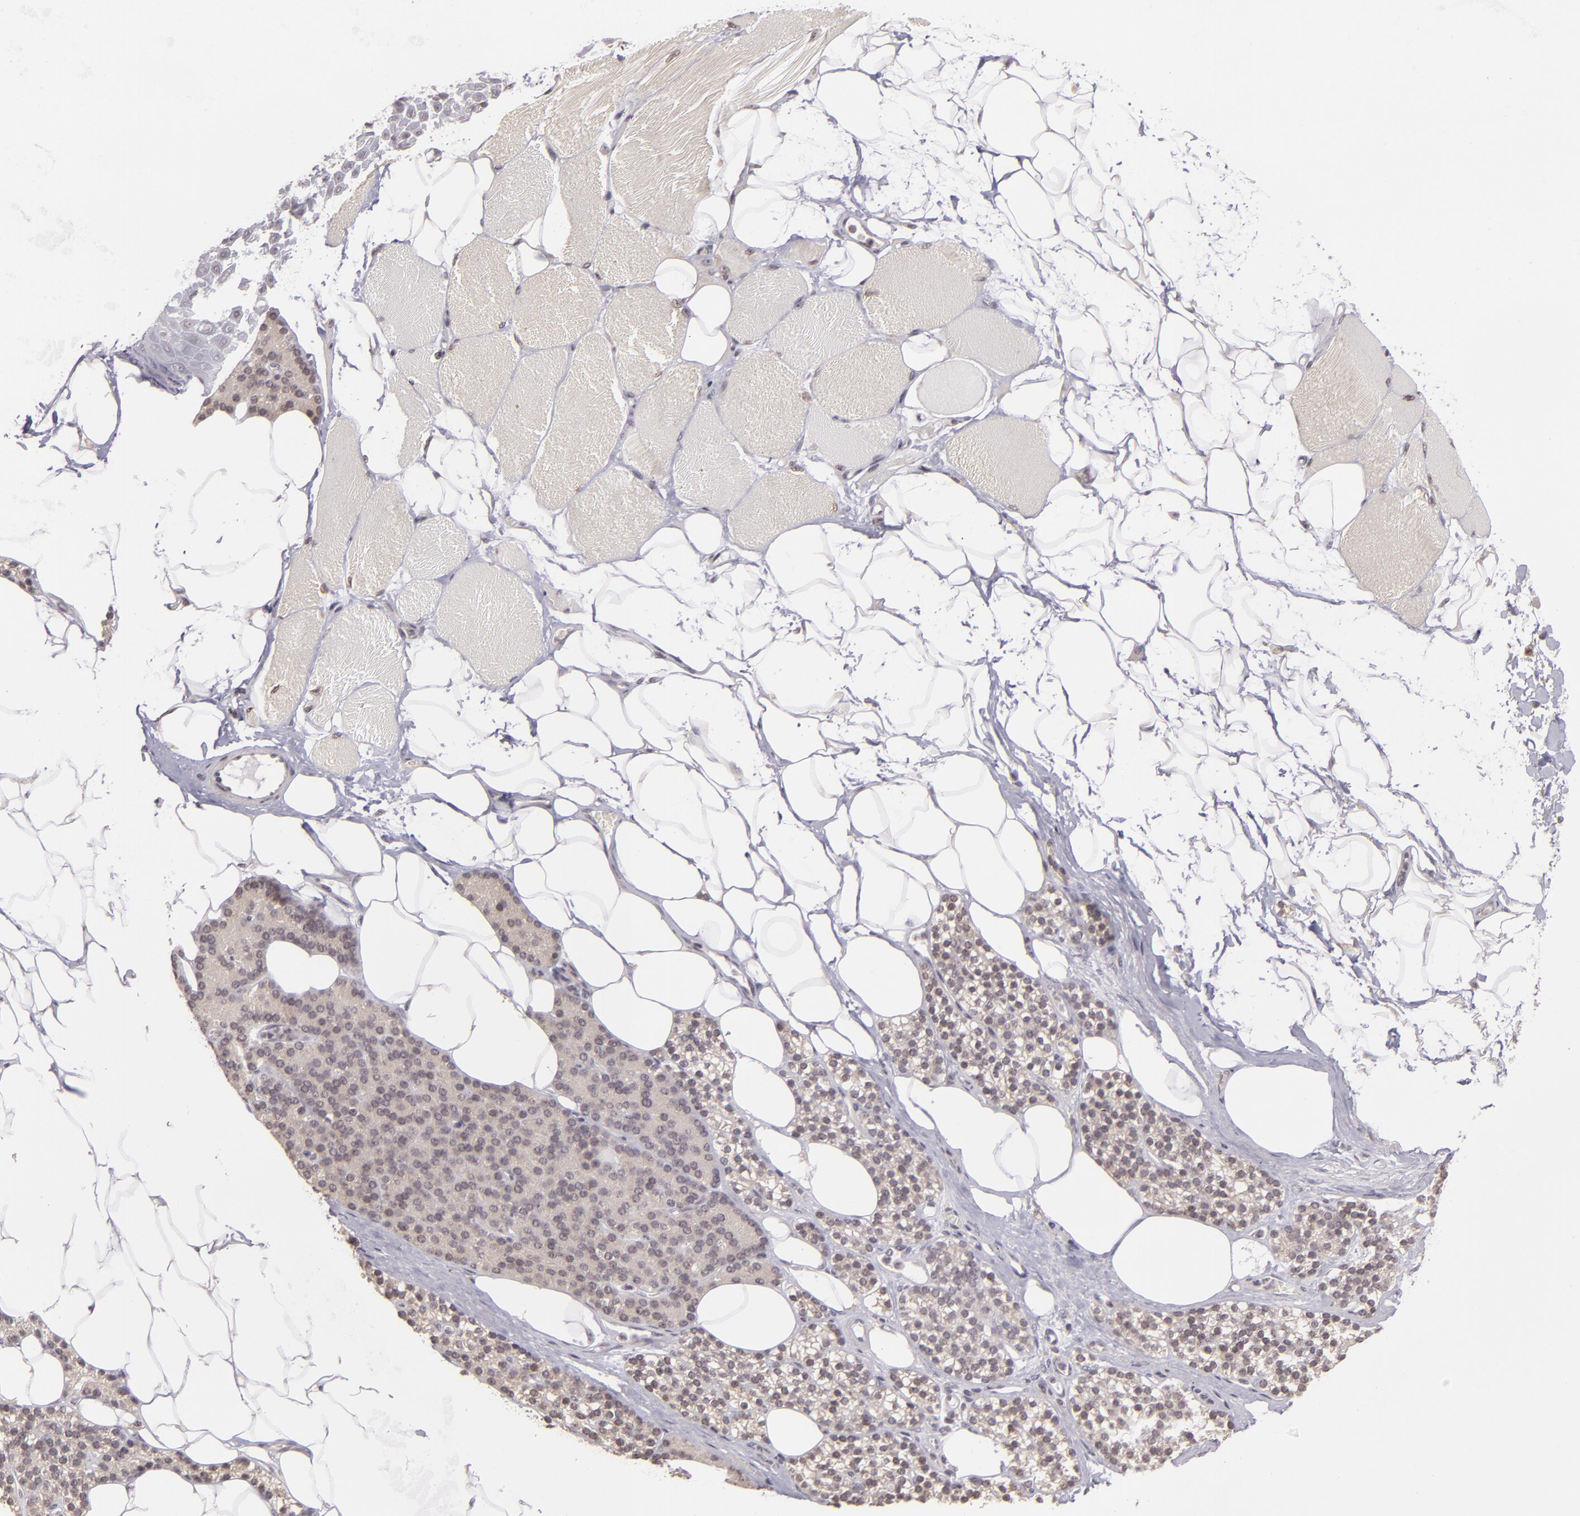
{"staining": {"intensity": "moderate", "quantity": "25%-75%", "location": "nuclear"}, "tissue": "skeletal muscle", "cell_type": "Myocytes", "image_type": "normal", "snomed": [{"axis": "morphology", "description": "Normal tissue, NOS"}, {"axis": "topography", "description": "Skeletal muscle"}, {"axis": "topography", "description": "Parathyroid gland"}], "caption": "Immunohistochemical staining of normal skeletal muscle demonstrates medium levels of moderate nuclear staining in approximately 25%-75% of myocytes. (DAB = brown stain, brightfield microscopy at high magnification).", "gene": "AKAP6", "patient": {"sex": "female", "age": 37}}